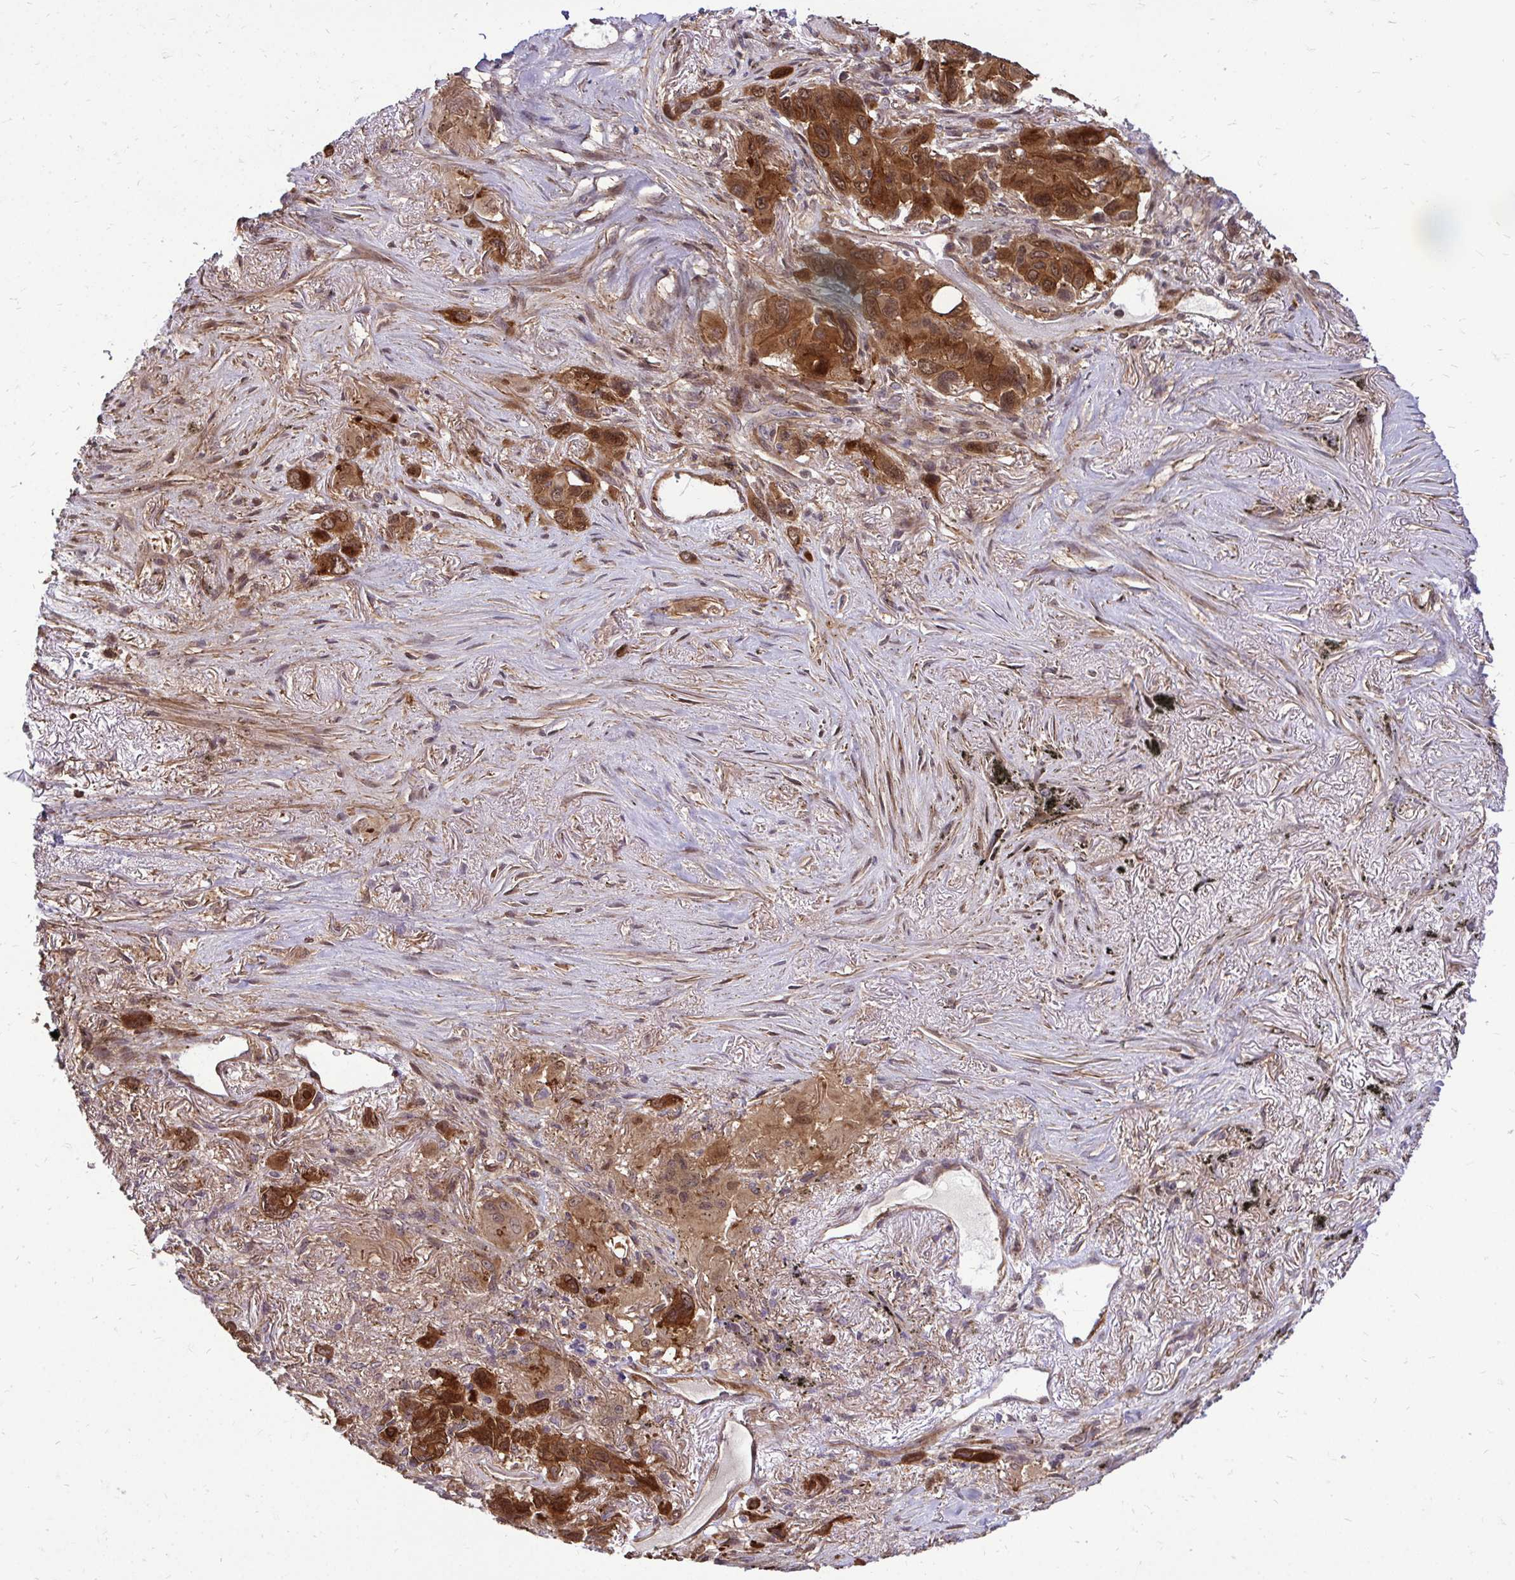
{"staining": {"intensity": "strong", "quantity": ">75%", "location": "cytoplasmic/membranous,nuclear"}, "tissue": "melanoma", "cell_type": "Tumor cells", "image_type": "cancer", "snomed": [{"axis": "morphology", "description": "Malignant melanoma, Metastatic site"}, {"axis": "topography", "description": "Lung"}], "caption": "A high amount of strong cytoplasmic/membranous and nuclear expression is present in about >75% of tumor cells in melanoma tissue. Nuclei are stained in blue.", "gene": "TRIP6", "patient": {"sex": "male", "age": 48}}